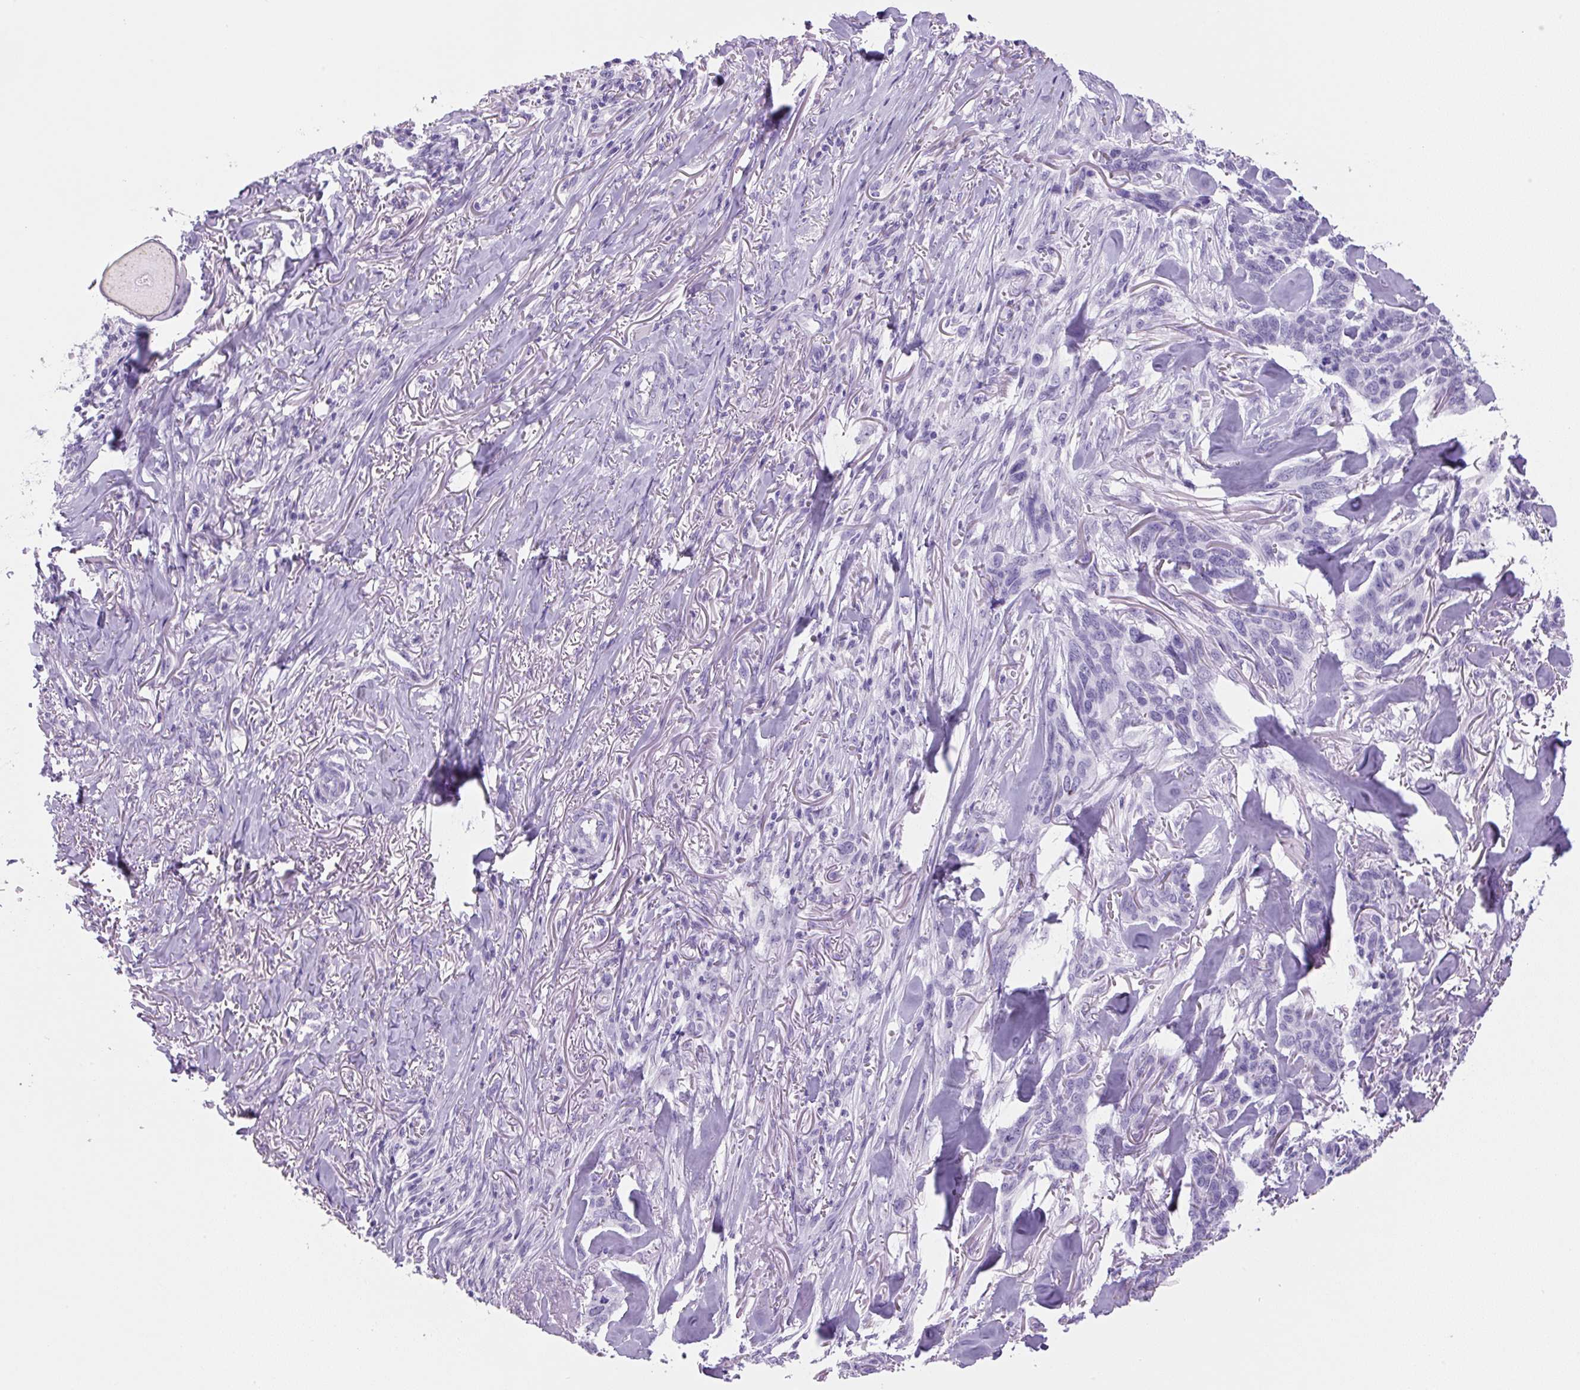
{"staining": {"intensity": "negative", "quantity": "none", "location": "none"}, "tissue": "skin cancer", "cell_type": "Tumor cells", "image_type": "cancer", "snomed": [{"axis": "morphology", "description": "Basal cell carcinoma"}, {"axis": "topography", "description": "Skin"}], "caption": "Skin cancer was stained to show a protein in brown. There is no significant expression in tumor cells.", "gene": "PRRT1", "patient": {"sex": "male", "age": 86}}